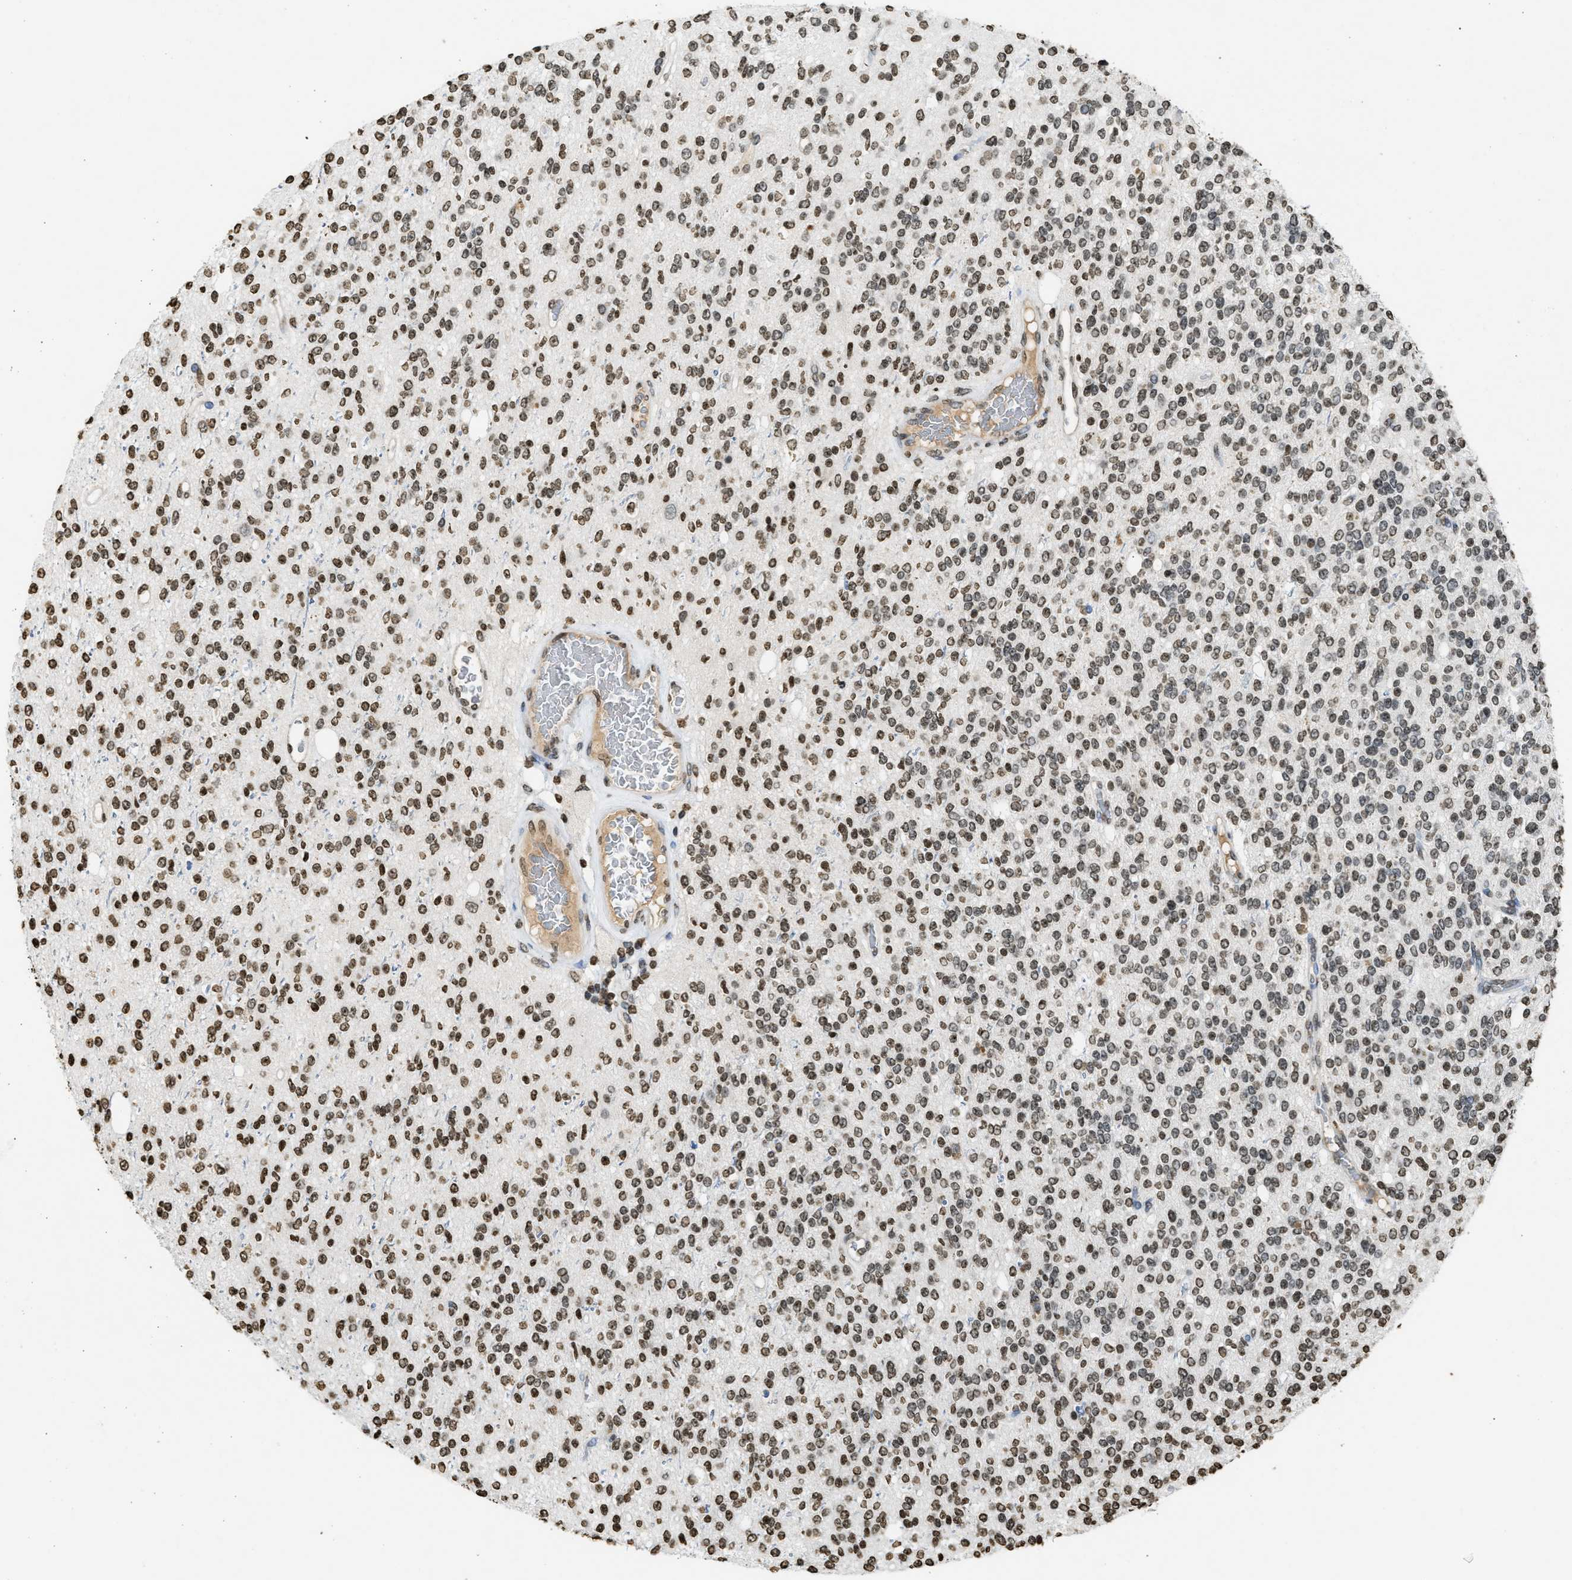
{"staining": {"intensity": "moderate", "quantity": ">75%", "location": "nuclear"}, "tissue": "glioma", "cell_type": "Tumor cells", "image_type": "cancer", "snomed": [{"axis": "morphology", "description": "Glioma, malignant, High grade"}, {"axis": "topography", "description": "Brain"}], "caption": "IHC staining of malignant glioma (high-grade), which reveals medium levels of moderate nuclear staining in about >75% of tumor cells indicating moderate nuclear protein positivity. The staining was performed using DAB (3,3'-diaminobenzidine) (brown) for protein detection and nuclei were counterstained in hematoxylin (blue).", "gene": "RRAGC", "patient": {"sex": "male", "age": 34}}